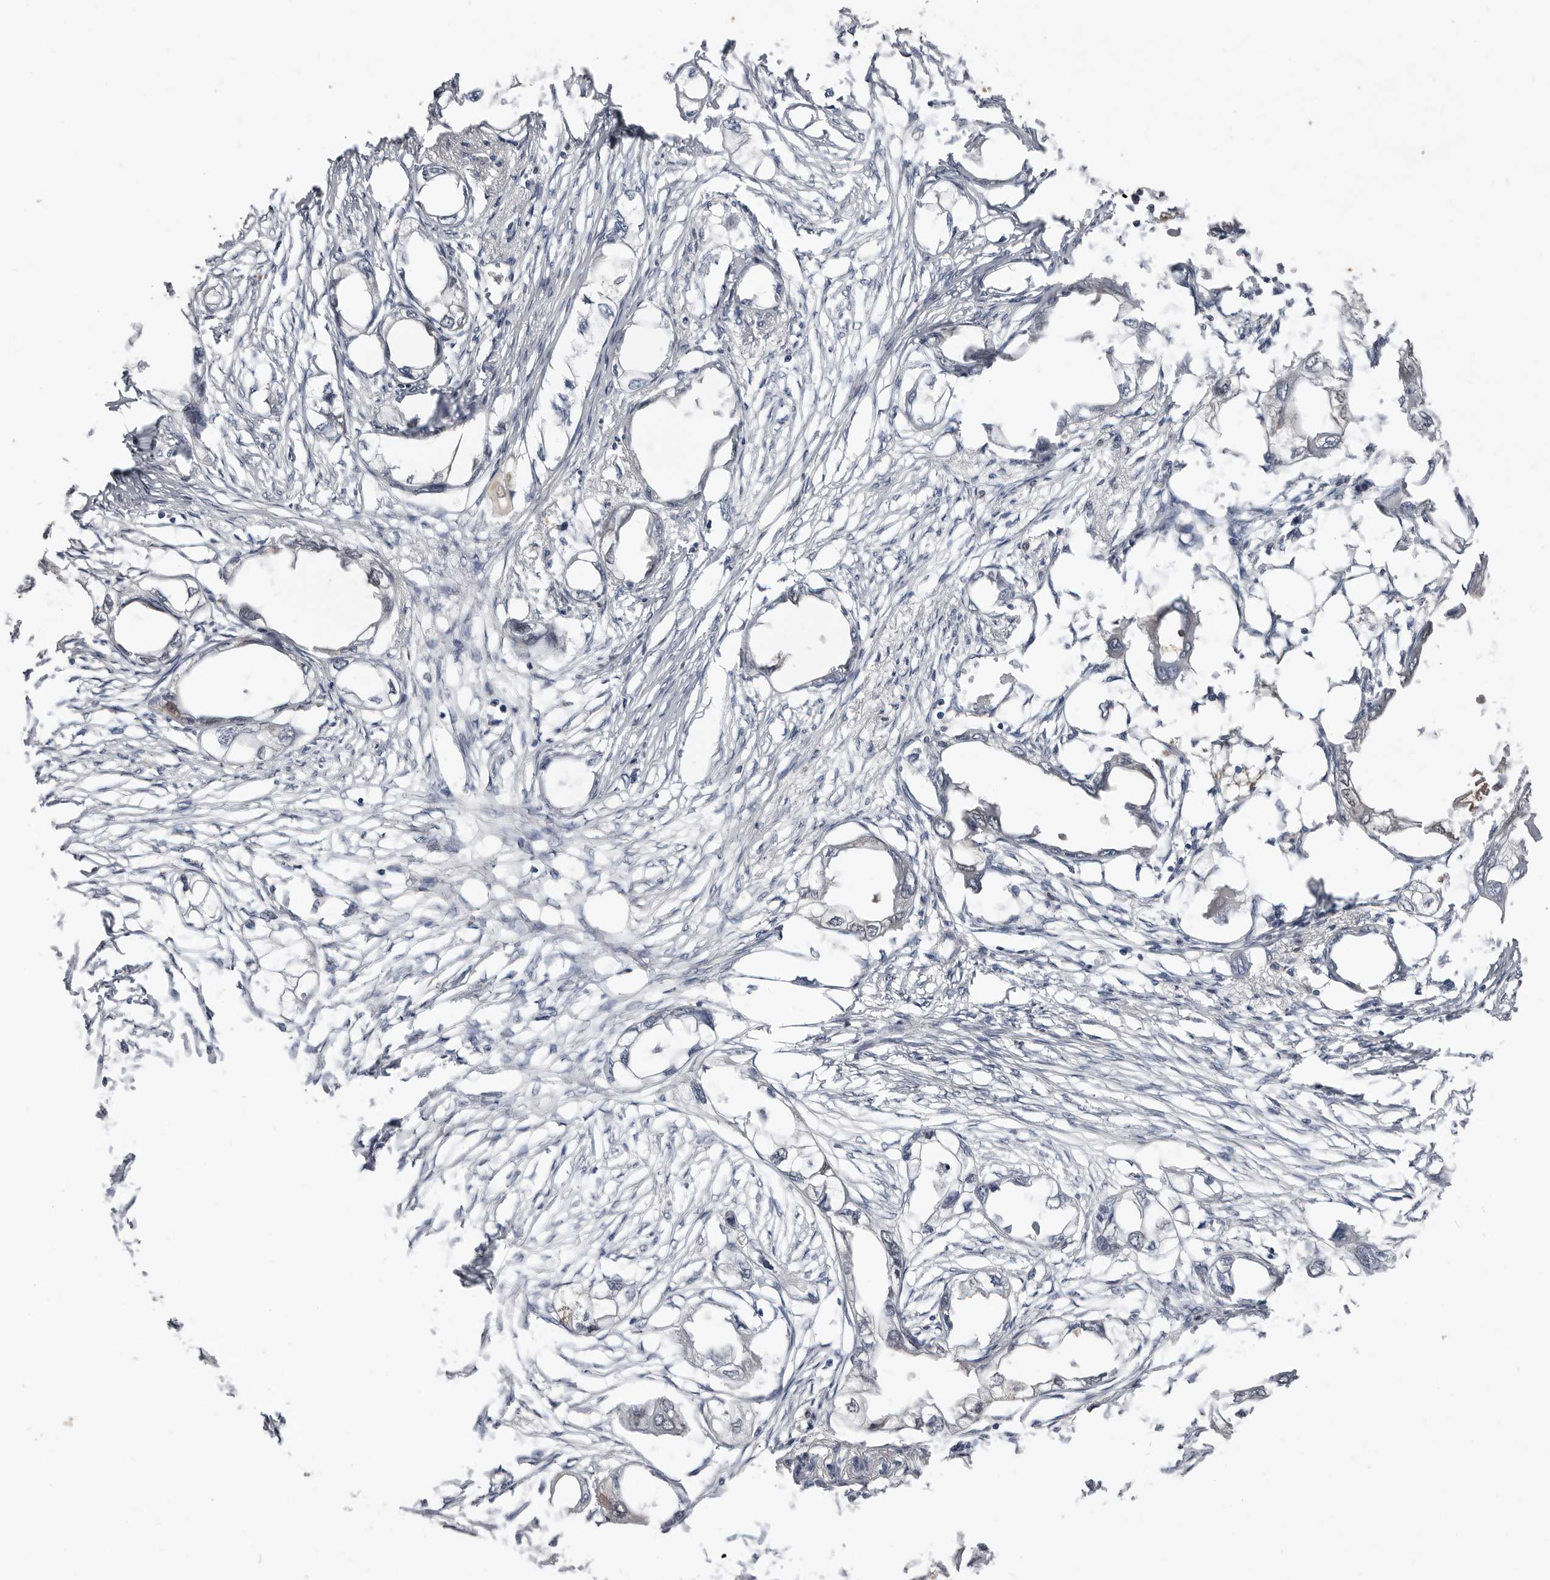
{"staining": {"intensity": "negative", "quantity": "none", "location": "none"}, "tissue": "endometrial cancer", "cell_type": "Tumor cells", "image_type": "cancer", "snomed": [{"axis": "morphology", "description": "Adenocarcinoma, NOS"}, {"axis": "morphology", "description": "Adenocarcinoma, metastatic, NOS"}, {"axis": "topography", "description": "Adipose tissue"}, {"axis": "topography", "description": "Endometrium"}], "caption": "Tumor cells are negative for protein expression in human endometrial cancer (adenocarcinoma). (IHC, brightfield microscopy, high magnification).", "gene": "ASRGL1", "patient": {"sex": "female", "age": 67}}